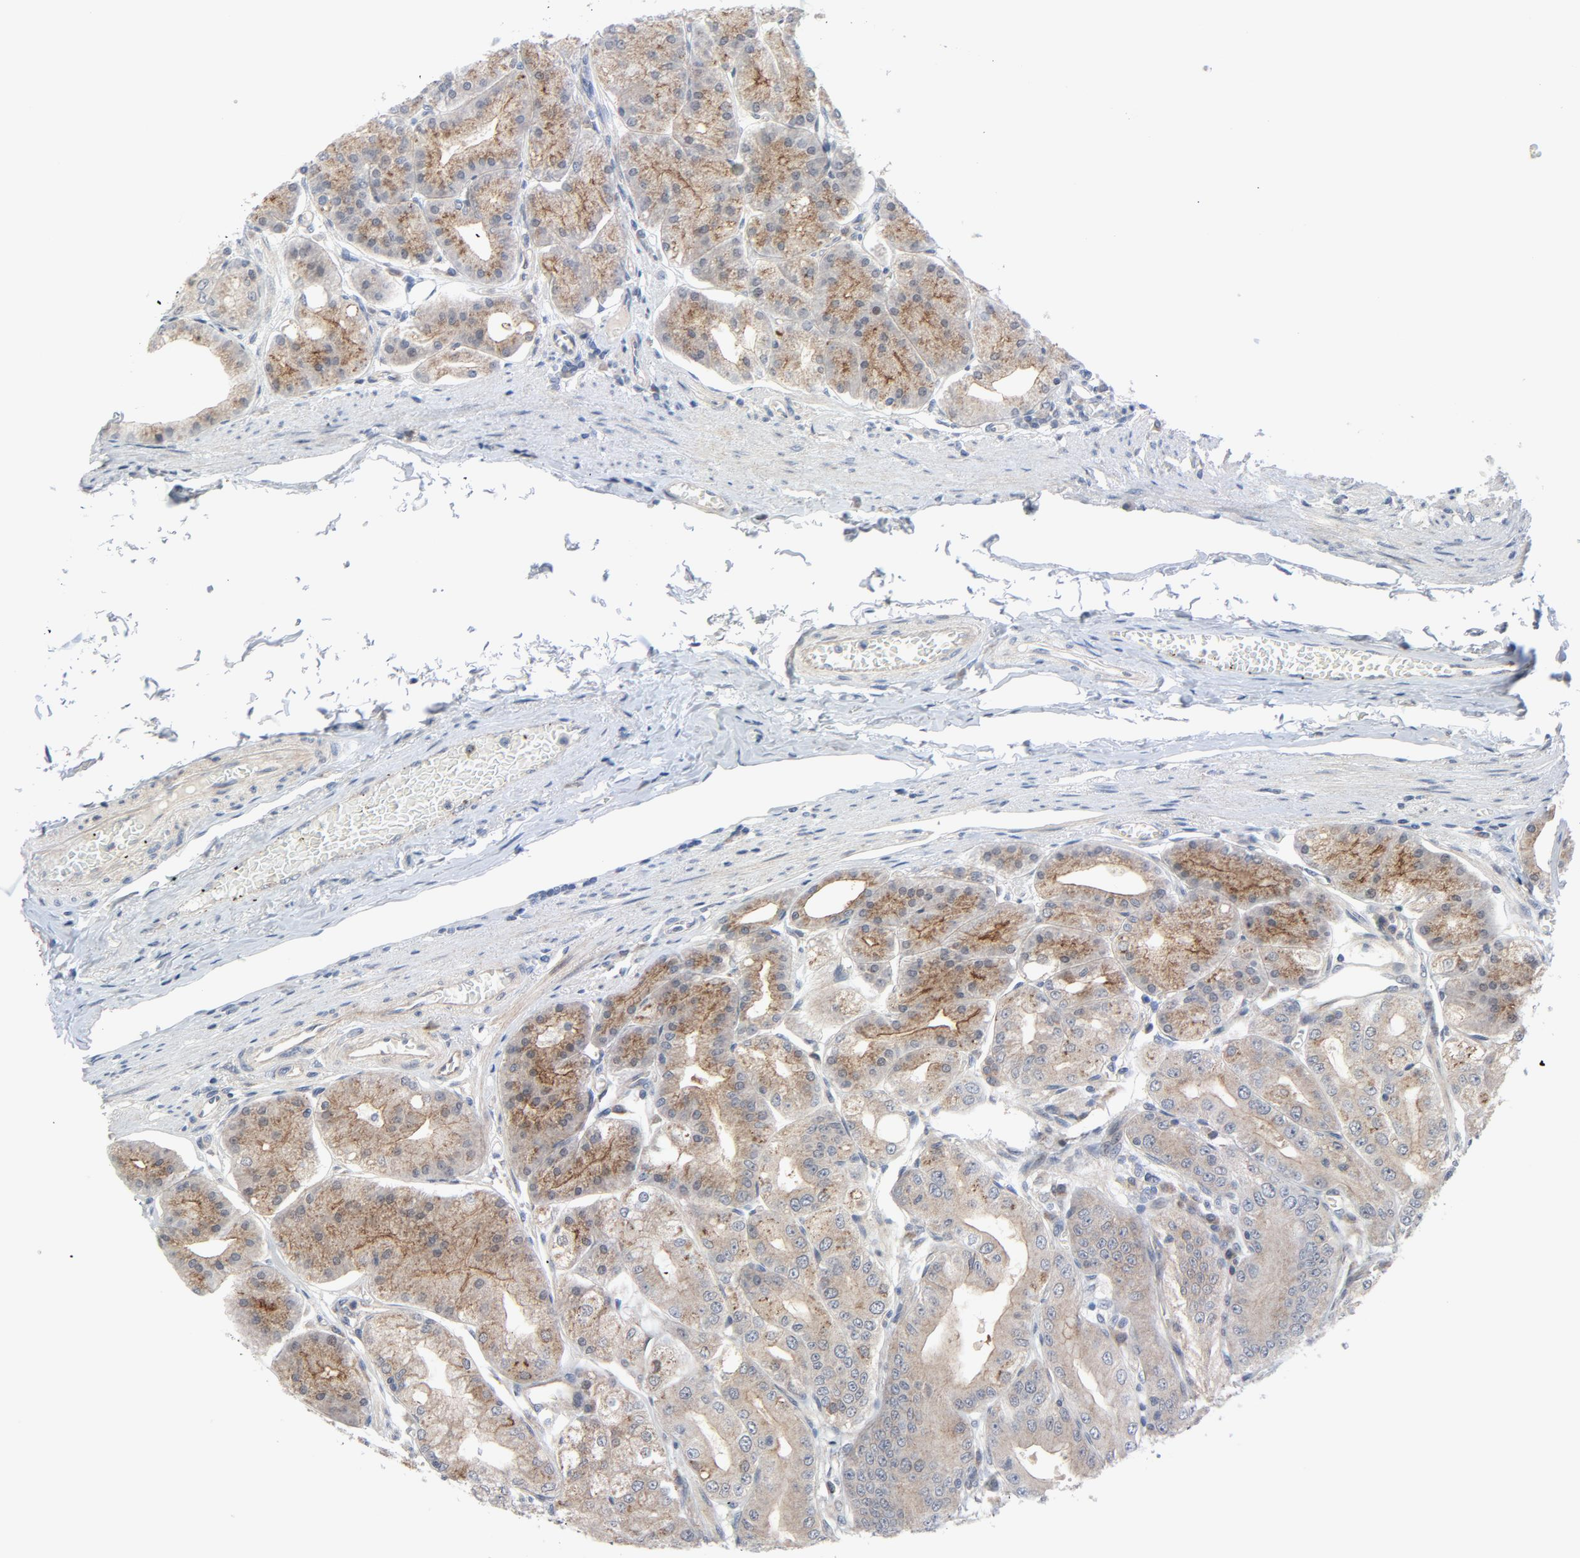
{"staining": {"intensity": "moderate", "quantity": ">75%", "location": "cytoplasmic/membranous"}, "tissue": "stomach", "cell_type": "Glandular cells", "image_type": "normal", "snomed": [{"axis": "morphology", "description": "Normal tissue, NOS"}, {"axis": "topography", "description": "Stomach, lower"}], "caption": "Immunohistochemistry micrograph of benign human stomach stained for a protein (brown), which displays medium levels of moderate cytoplasmic/membranous expression in approximately >75% of glandular cells.", "gene": "TSG101", "patient": {"sex": "male", "age": 71}}